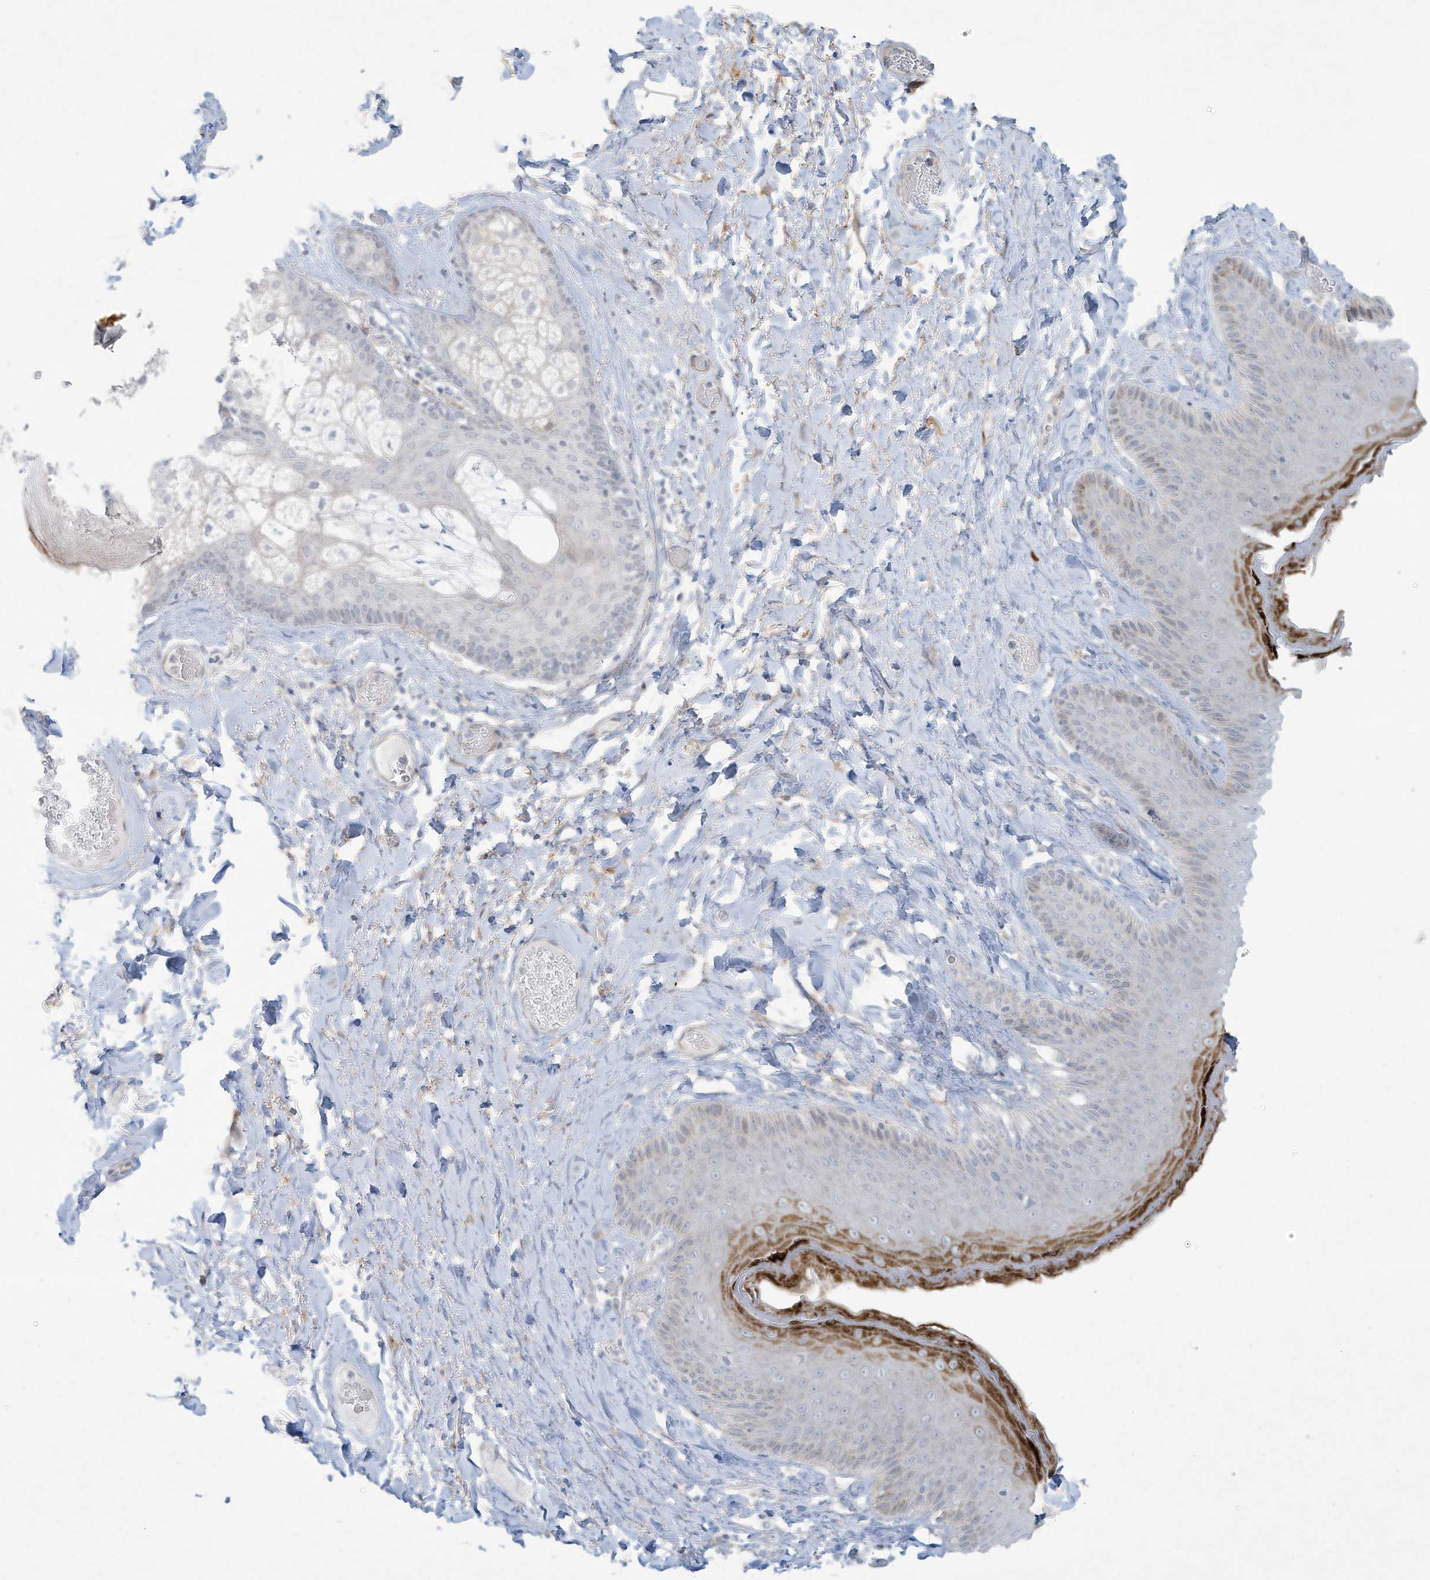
{"staining": {"intensity": "strong", "quantity": "25%-75%", "location": "cytoplasmic/membranous"}, "tissue": "skin", "cell_type": "Epidermal cells", "image_type": "normal", "snomed": [{"axis": "morphology", "description": "Normal tissue, NOS"}, {"axis": "topography", "description": "Anal"}], "caption": "Skin stained with a brown dye exhibits strong cytoplasmic/membranous positive positivity in about 25%-75% of epidermal cells.", "gene": "PAX6", "patient": {"sex": "male", "age": 69}}